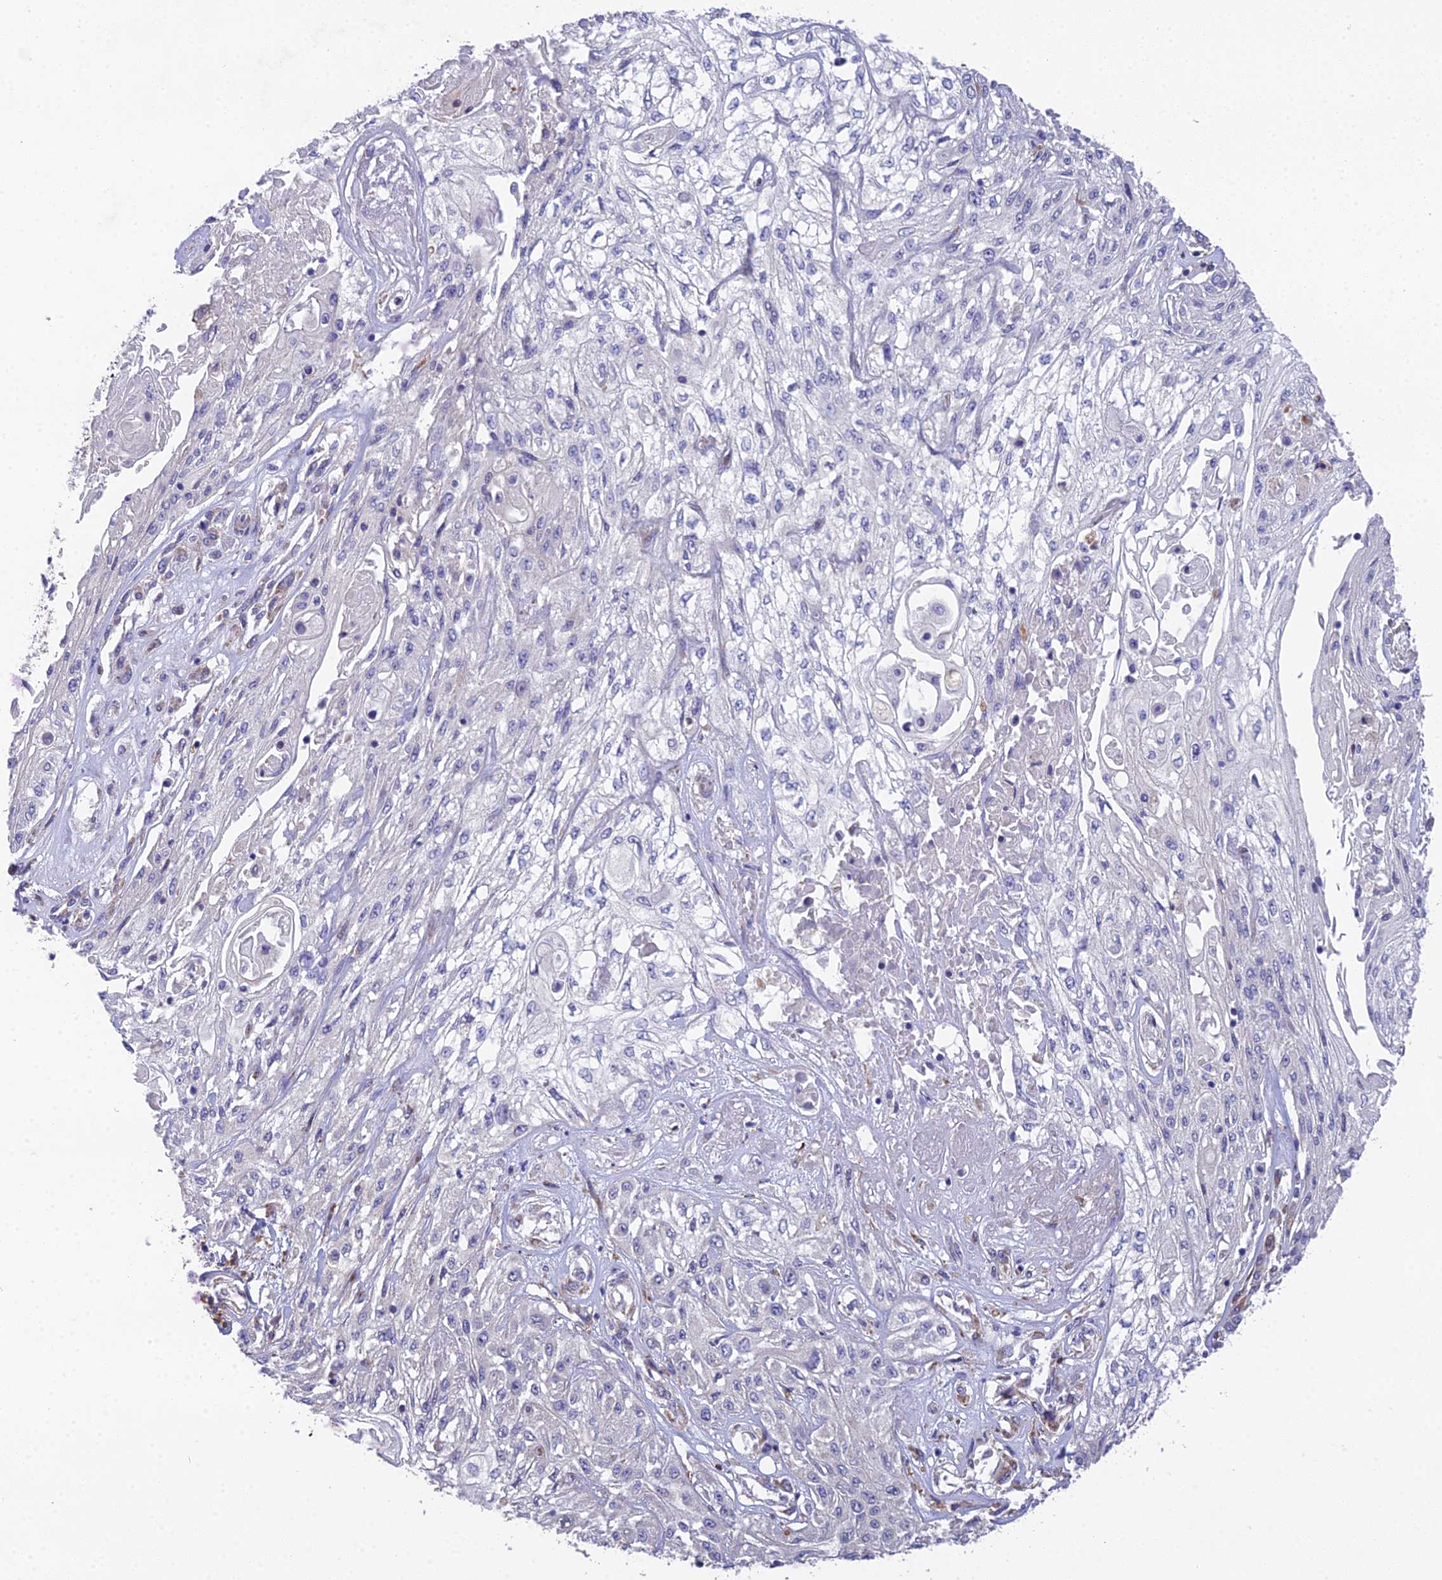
{"staining": {"intensity": "negative", "quantity": "none", "location": "none"}, "tissue": "skin cancer", "cell_type": "Tumor cells", "image_type": "cancer", "snomed": [{"axis": "morphology", "description": "Squamous cell carcinoma, NOS"}, {"axis": "morphology", "description": "Squamous cell carcinoma, metastatic, NOS"}, {"axis": "topography", "description": "Skin"}, {"axis": "topography", "description": "Lymph node"}], "caption": "IHC micrograph of metastatic squamous cell carcinoma (skin) stained for a protein (brown), which reveals no expression in tumor cells. (DAB immunohistochemistry (IHC) visualized using brightfield microscopy, high magnification).", "gene": "PUS10", "patient": {"sex": "male", "age": 75}}